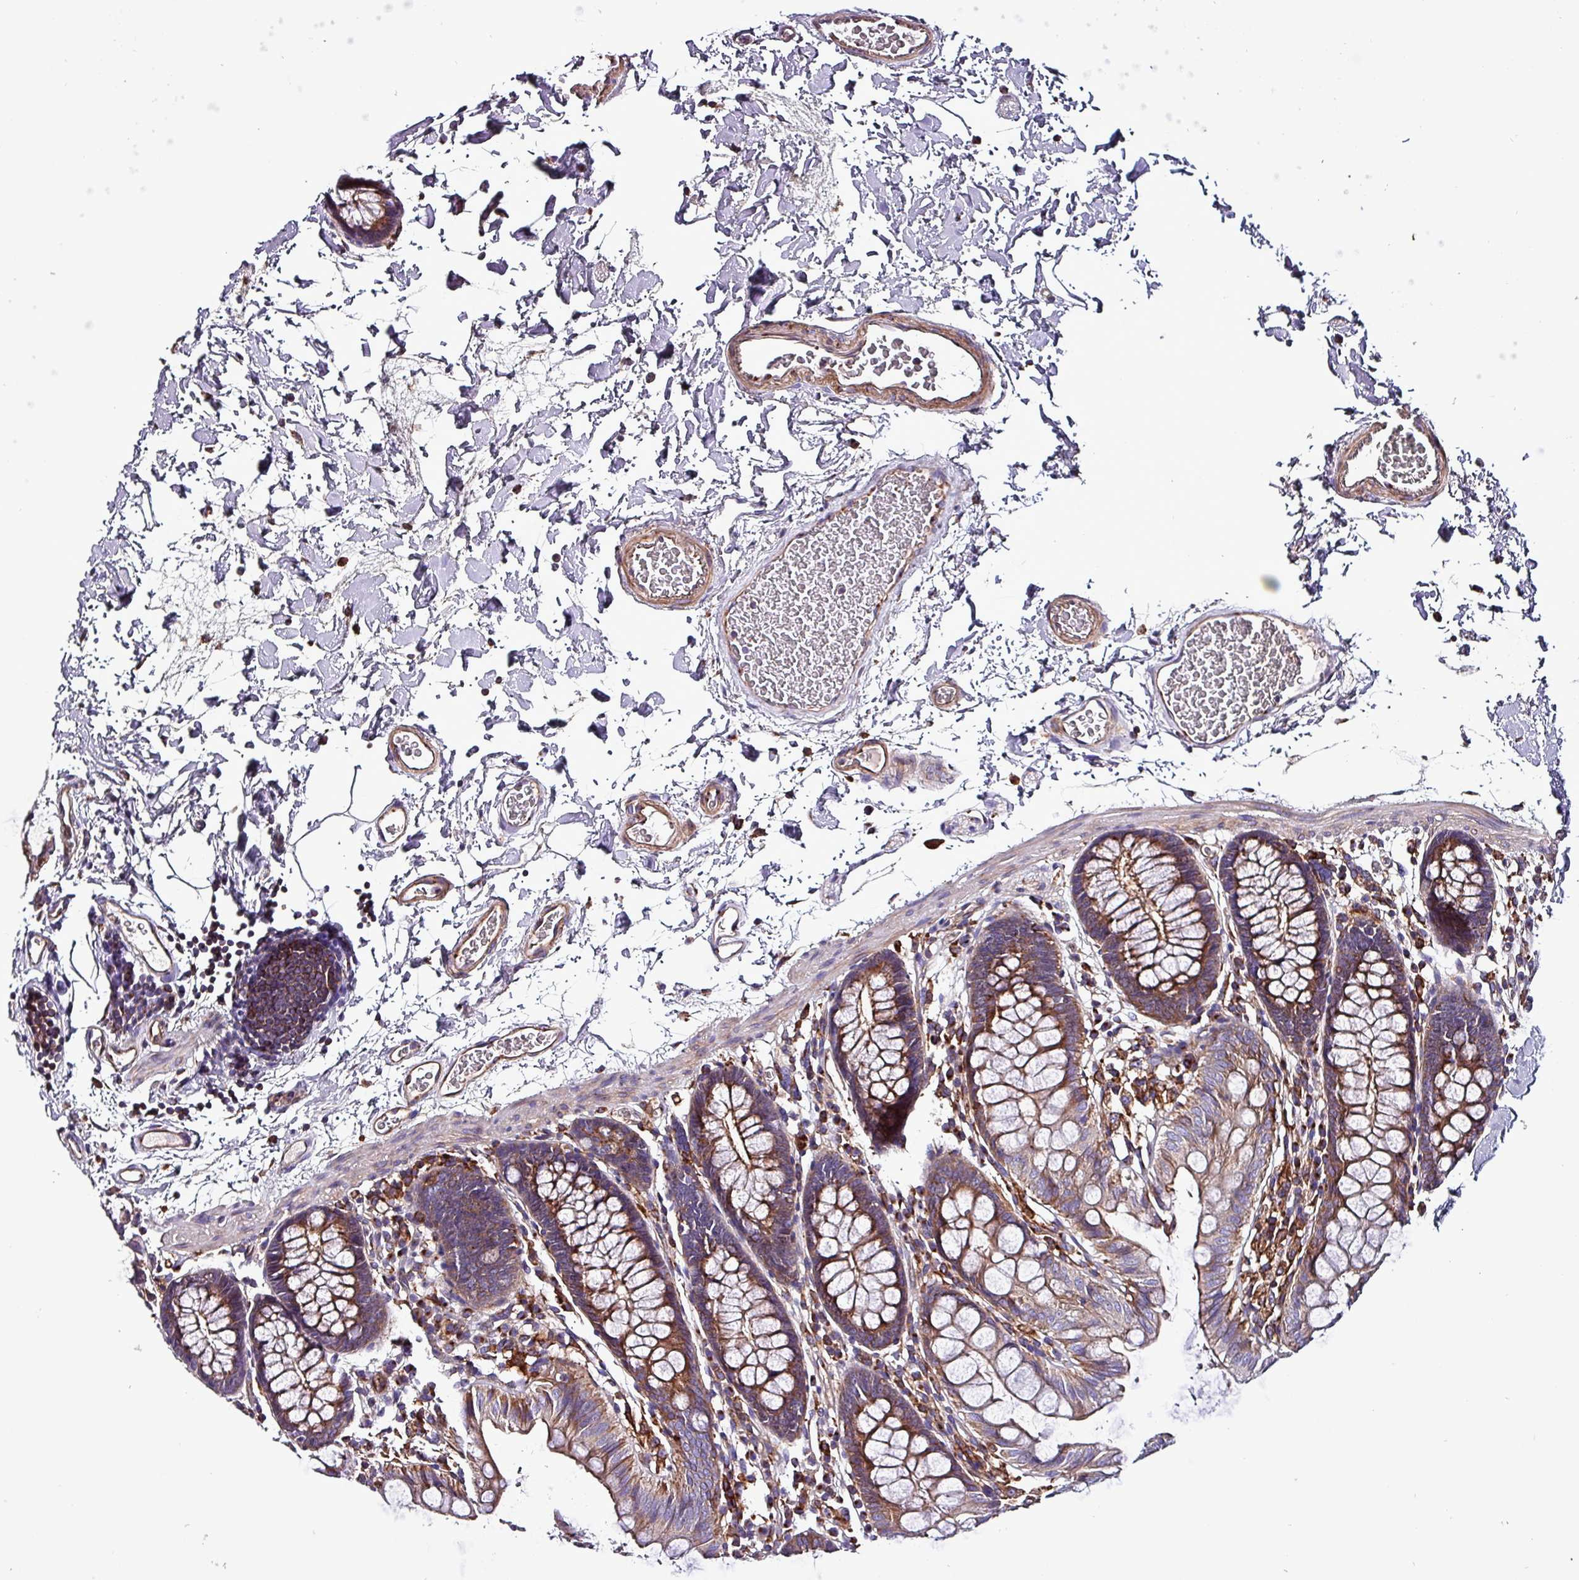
{"staining": {"intensity": "moderate", "quantity": ">75%", "location": "cytoplasmic/membranous"}, "tissue": "colon", "cell_type": "Endothelial cells", "image_type": "normal", "snomed": [{"axis": "morphology", "description": "Normal tissue, NOS"}, {"axis": "topography", "description": "Colon"}], "caption": "Immunohistochemical staining of normal human colon shows >75% levels of moderate cytoplasmic/membranous protein expression in about >75% of endothelial cells.", "gene": "VAMP4", "patient": {"sex": "male", "age": 75}}